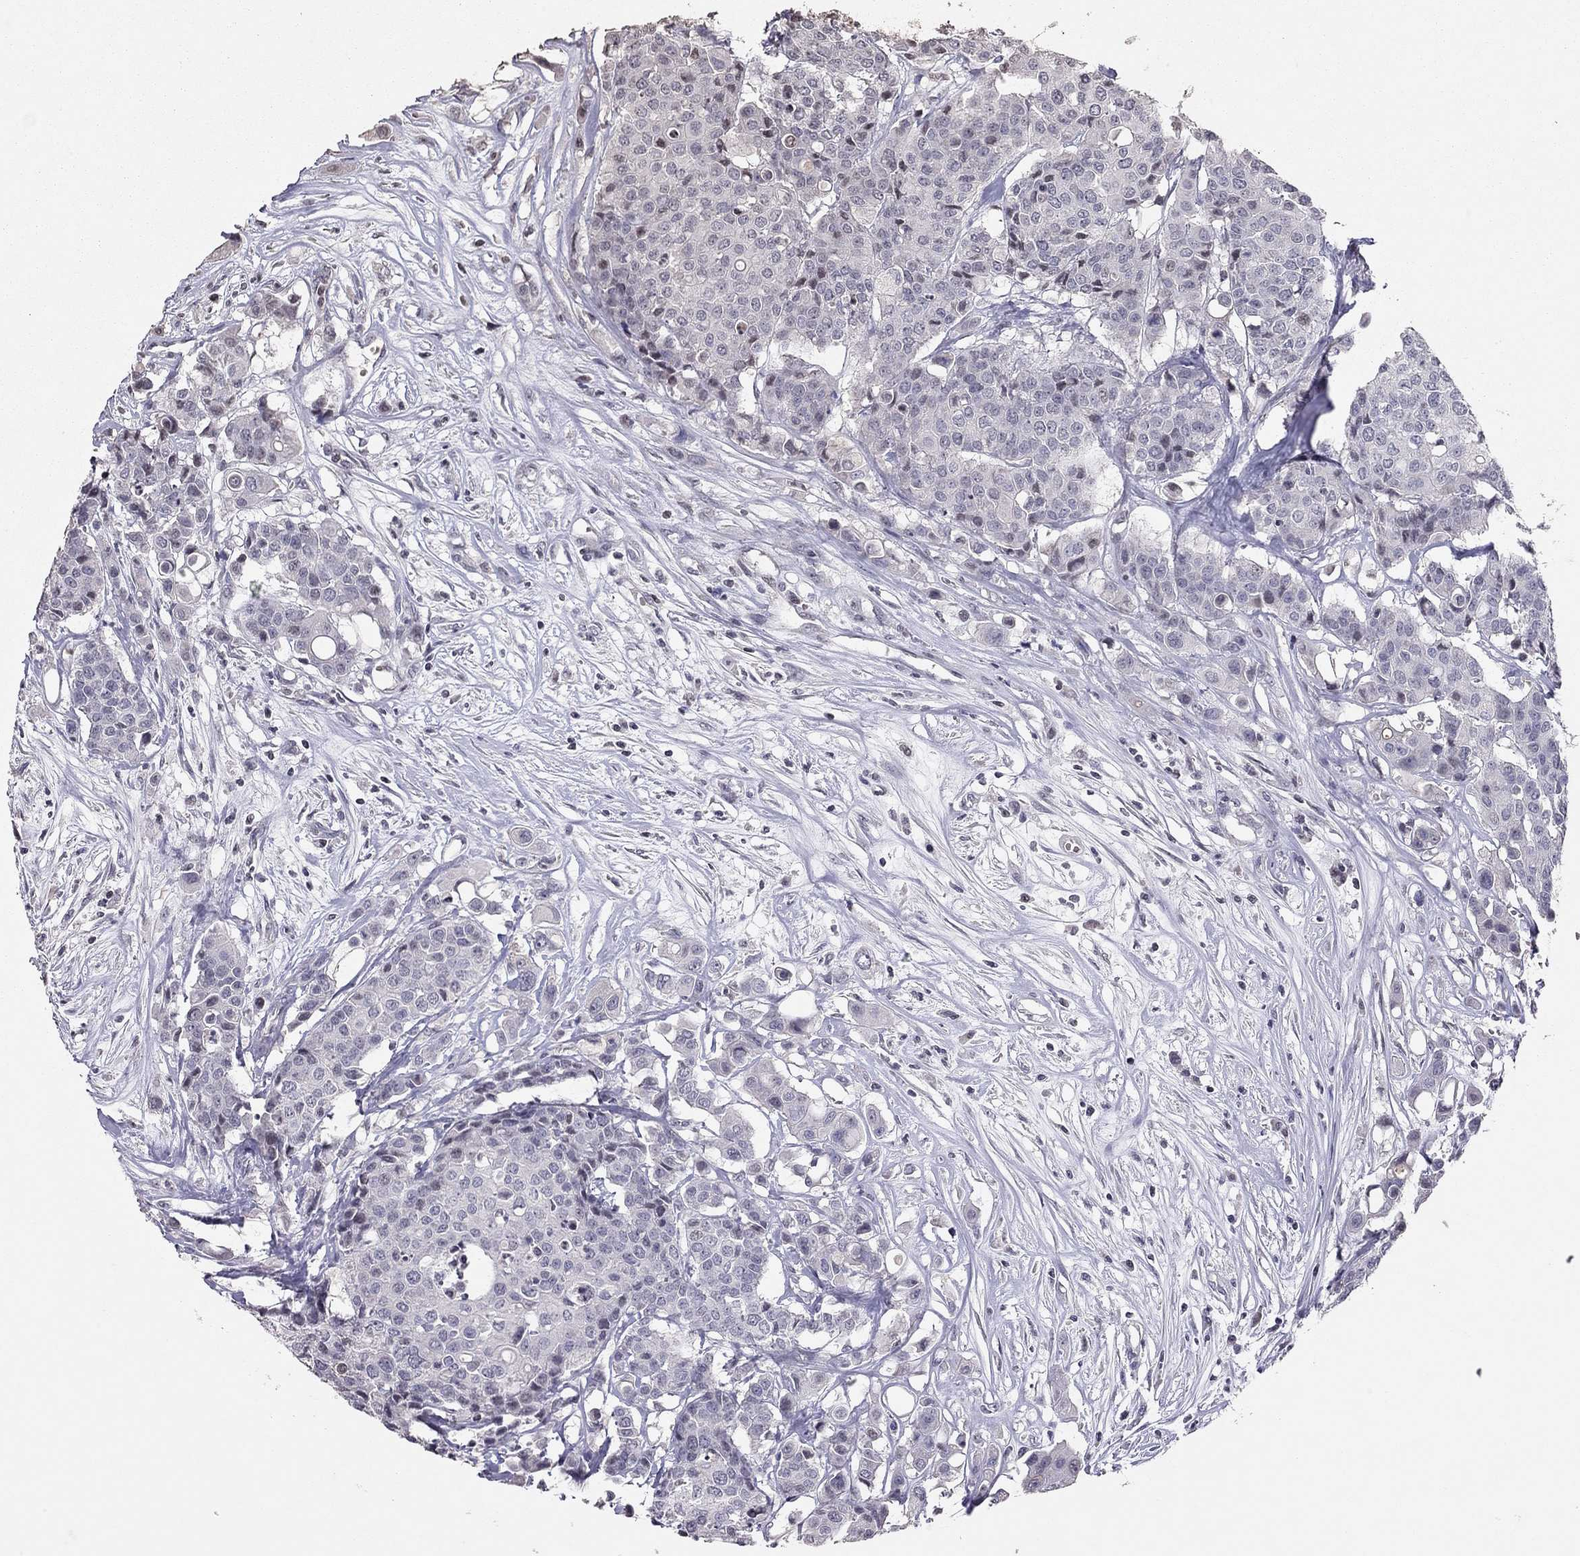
{"staining": {"intensity": "negative", "quantity": "none", "location": "none"}, "tissue": "carcinoid", "cell_type": "Tumor cells", "image_type": "cancer", "snomed": [{"axis": "morphology", "description": "Carcinoid, malignant, NOS"}, {"axis": "topography", "description": "Colon"}], "caption": "Immunohistochemistry (IHC) of malignant carcinoid exhibits no expression in tumor cells.", "gene": "TSHB", "patient": {"sex": "male", "age": 81}}